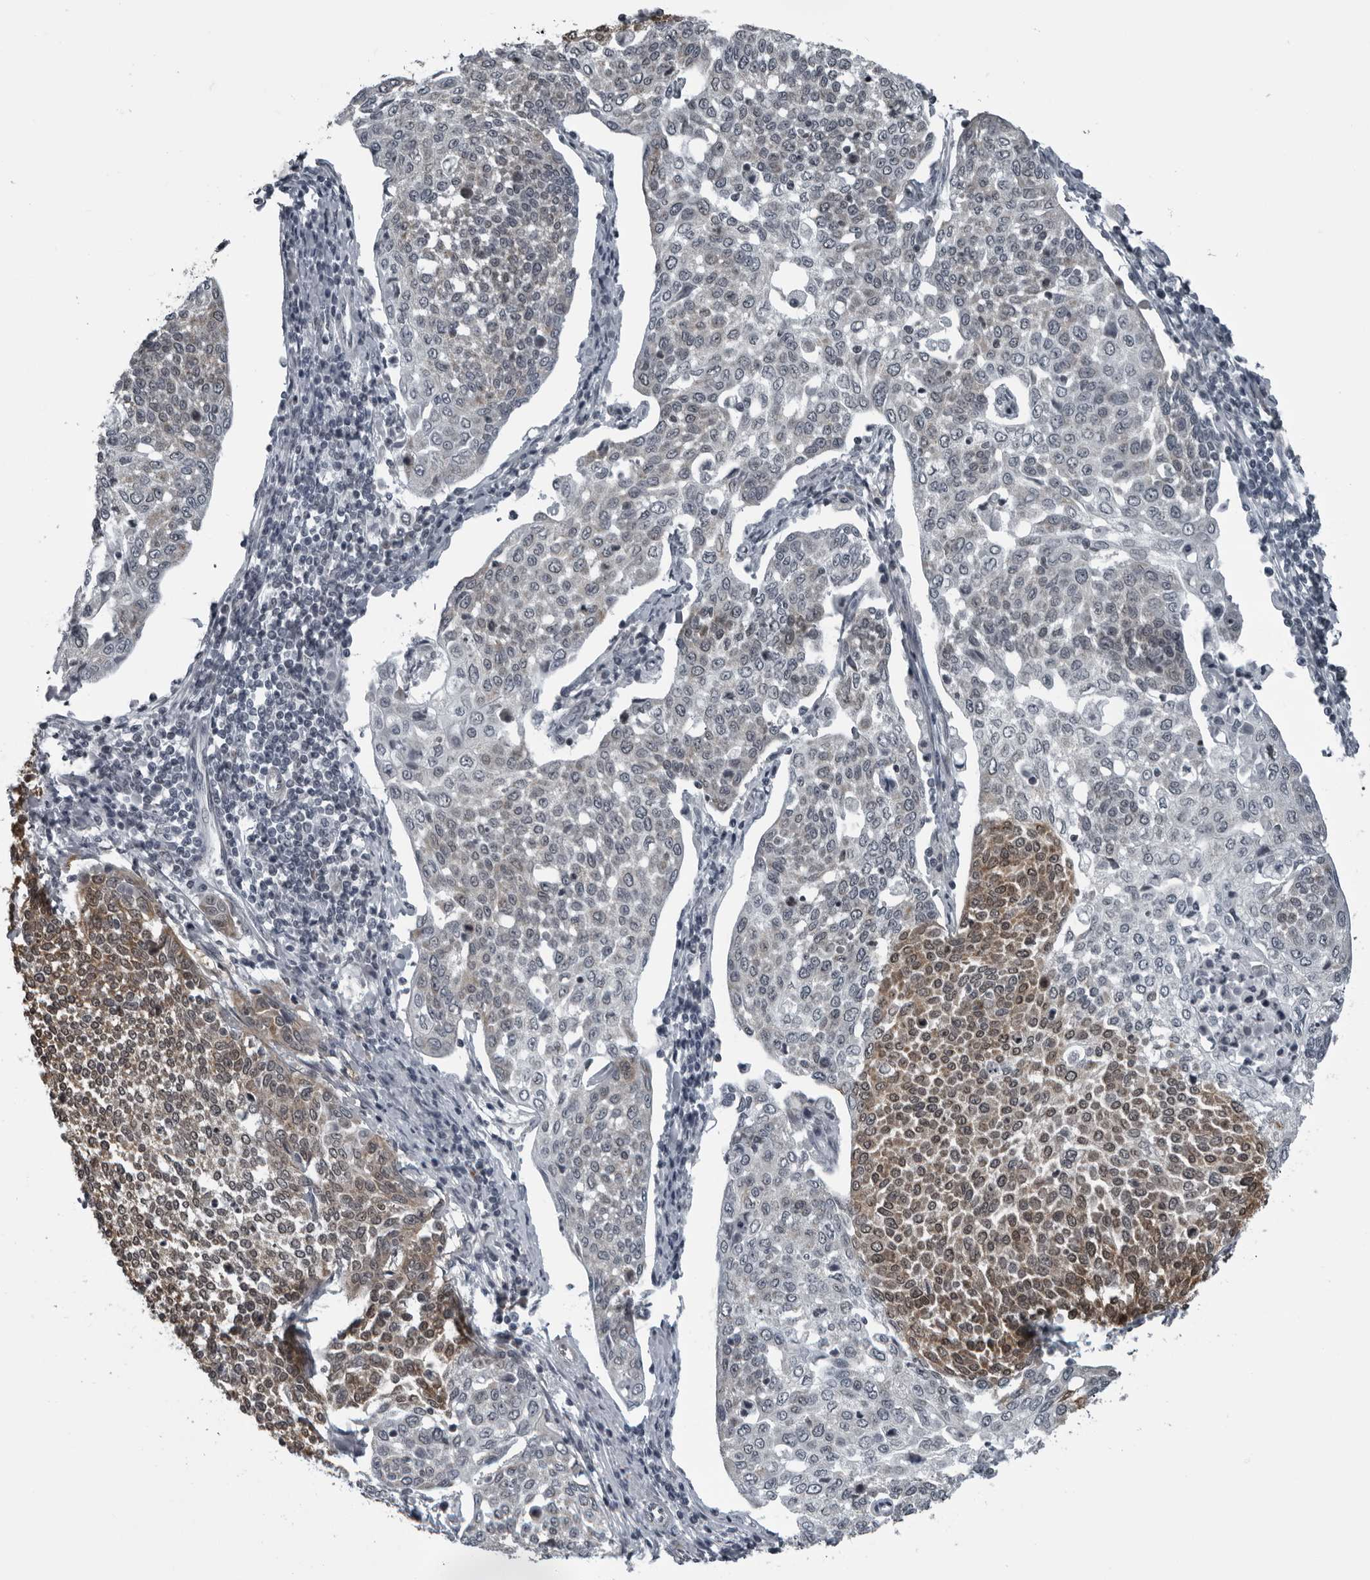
{"staining": {"intensity": "moderate", "quantity": "25%-75%", "location": "cytoplasmic/membranous,nuclear"}, "tissue": "cervical cancer", "cell_type": "Tumor cells", "image_type": "cancer", "snomed": [{"axis": "morphology", "description": "Squamous cell carcinoma, NOS"}, {"axis": "topography", "description": "Cervix"}], "caption": "Brown immunohistochemical staining in cervical squamous cell carcinoma shows moderate cytoplasmic/membranous and nuclear positivity in approximately 25%-75% of tumor cells. The protein is shown in brown color, while the nuclei are stained blue.", "gene": "RTCA", "patient": {"sex": "female", "age": 34}}